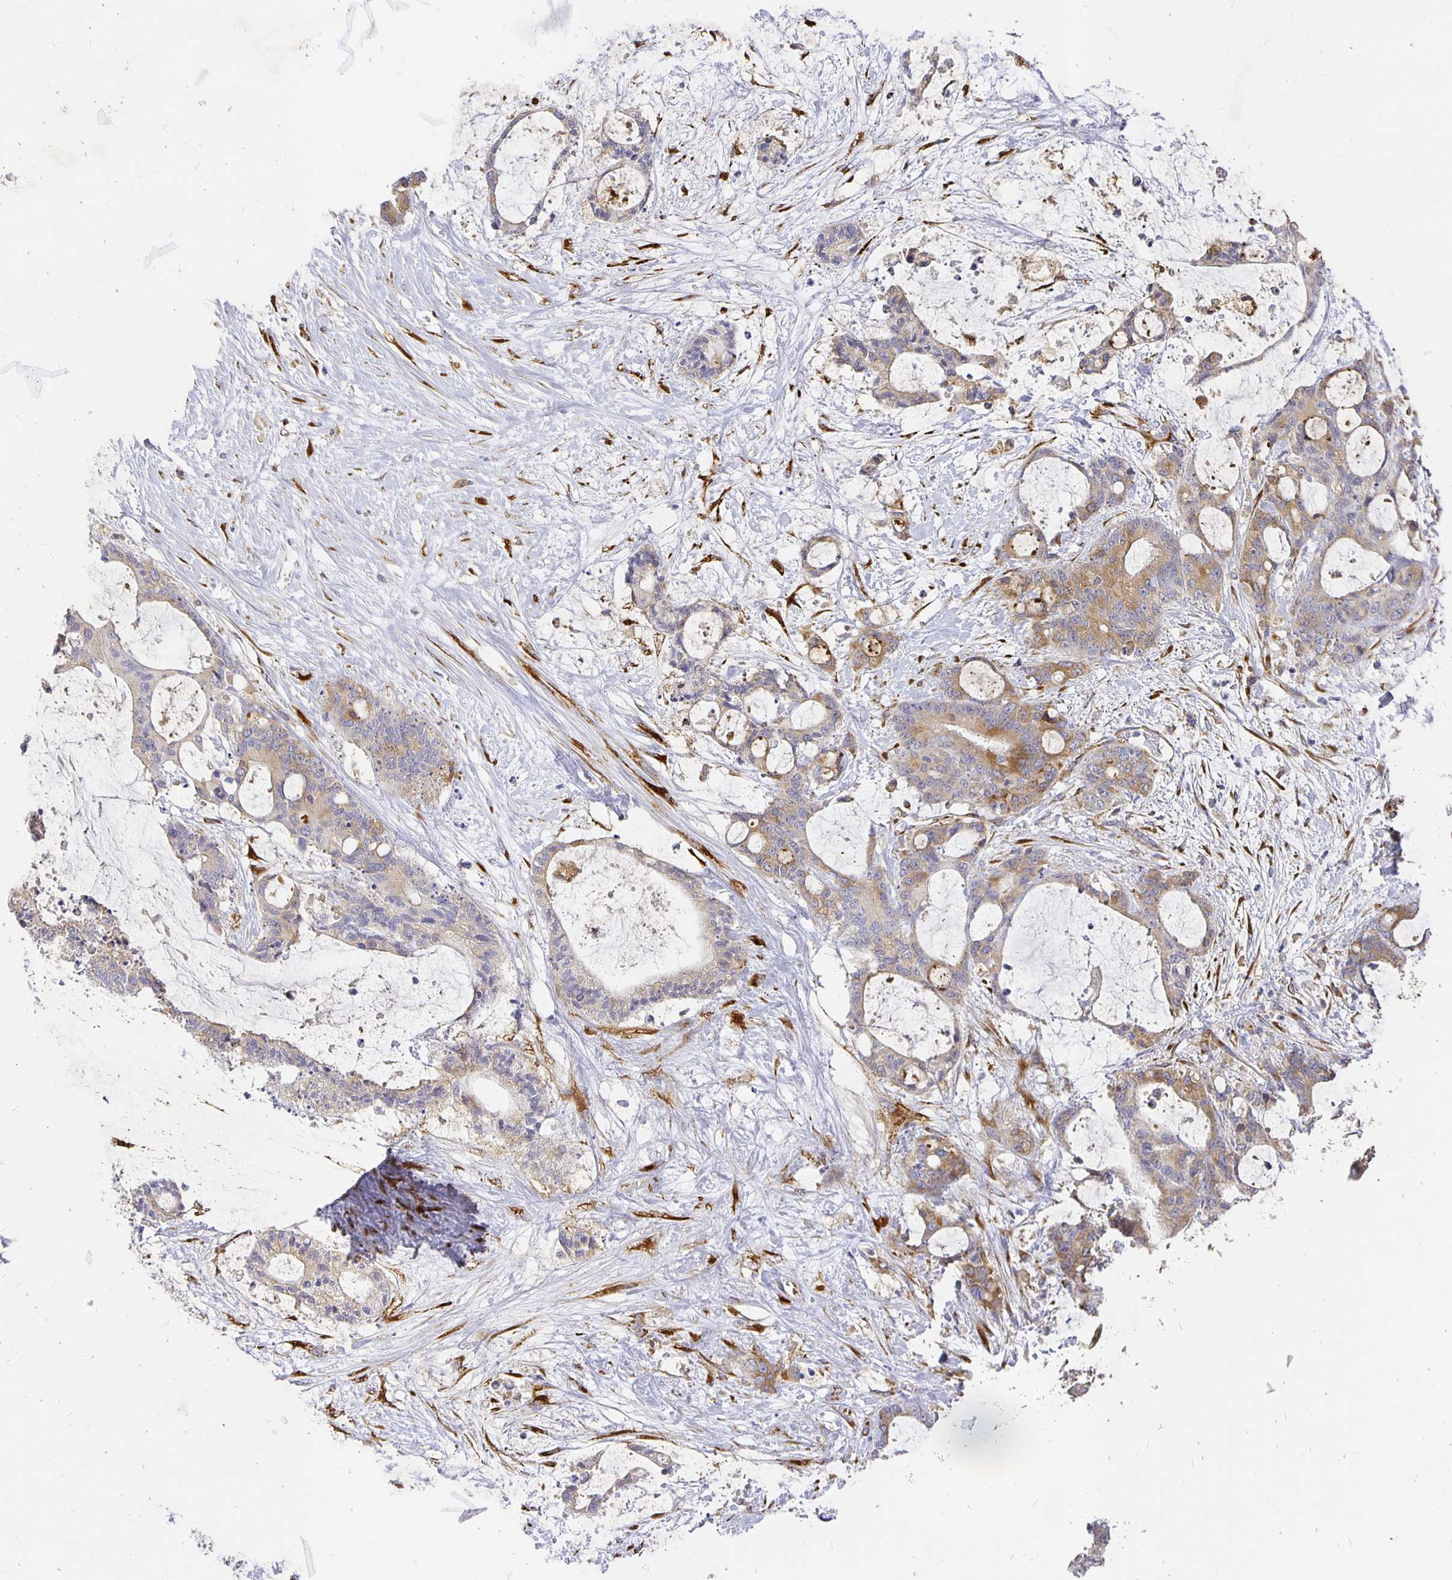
{"staining": {"intensity": "weak", "quantity": "25%-75%", "location": "cytoplasmic/membranous"}, "tissue": "liver cancer", "cell_type": "Tumor cells", "image_type": "cancer", "snomed": [{"axis": "morphology", "description": "Normal tissue, NOS"}, {"axis": "morphology", "description": "Cholangiocarcinoma"}, {"axis": "topography", "description": "Liver"}, {"axis": "topography", "description": "Peripheral nerve tissue"}], "caption": "DAB (3,3'-diaminobenzidine) immunohistochemical staining of cholangiocarcinoma (liver) shows weak cytoplasmic/membranous protein positivity in about 25%-75% of tumor cells.", "gene": "PLOD1", "patient": {"sex": "female", "age": 73}}